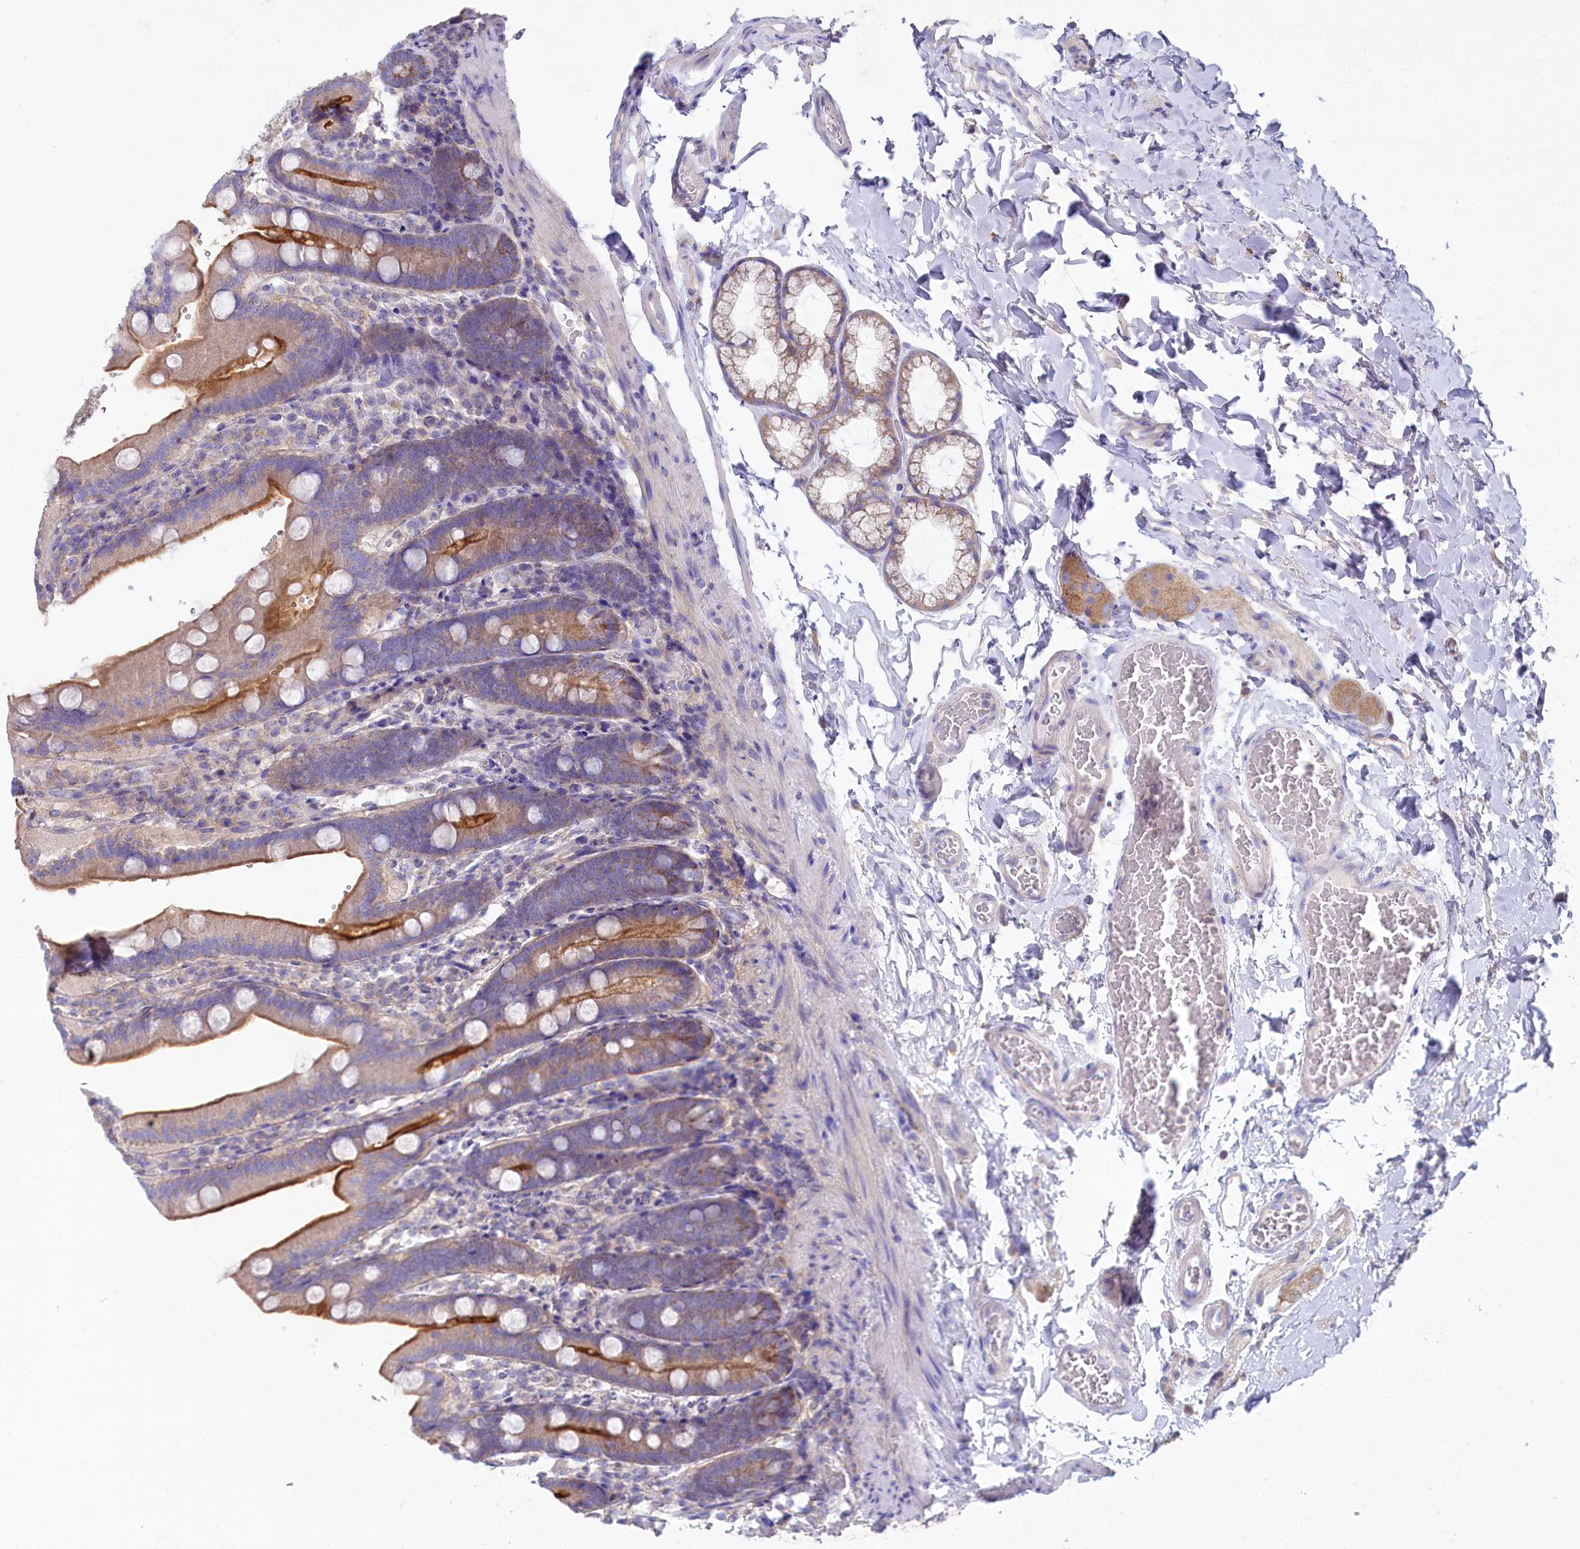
{"staining": {"intensity": "strong", "quantity": "25%-75%", "location": "cytoplasmic/membranous"}, "tissue": "duodenum", "cell_type": "Glandular cells", "image_type": "normal", "snomed": [{"axis": "morphology", "description": "Normal tissue, NOS"}, {"axis": "topography", "description": "Duodenum"}], "caption": "The immunohistochemical stain labels strong cytoplasmic/membranous positivity in glandular cells of normal duodenum. The protein is shown in brown color, while the nuclei are stained blue.", "gene": "VPS26B", "patient": {"sex": "female", "age": 62}}